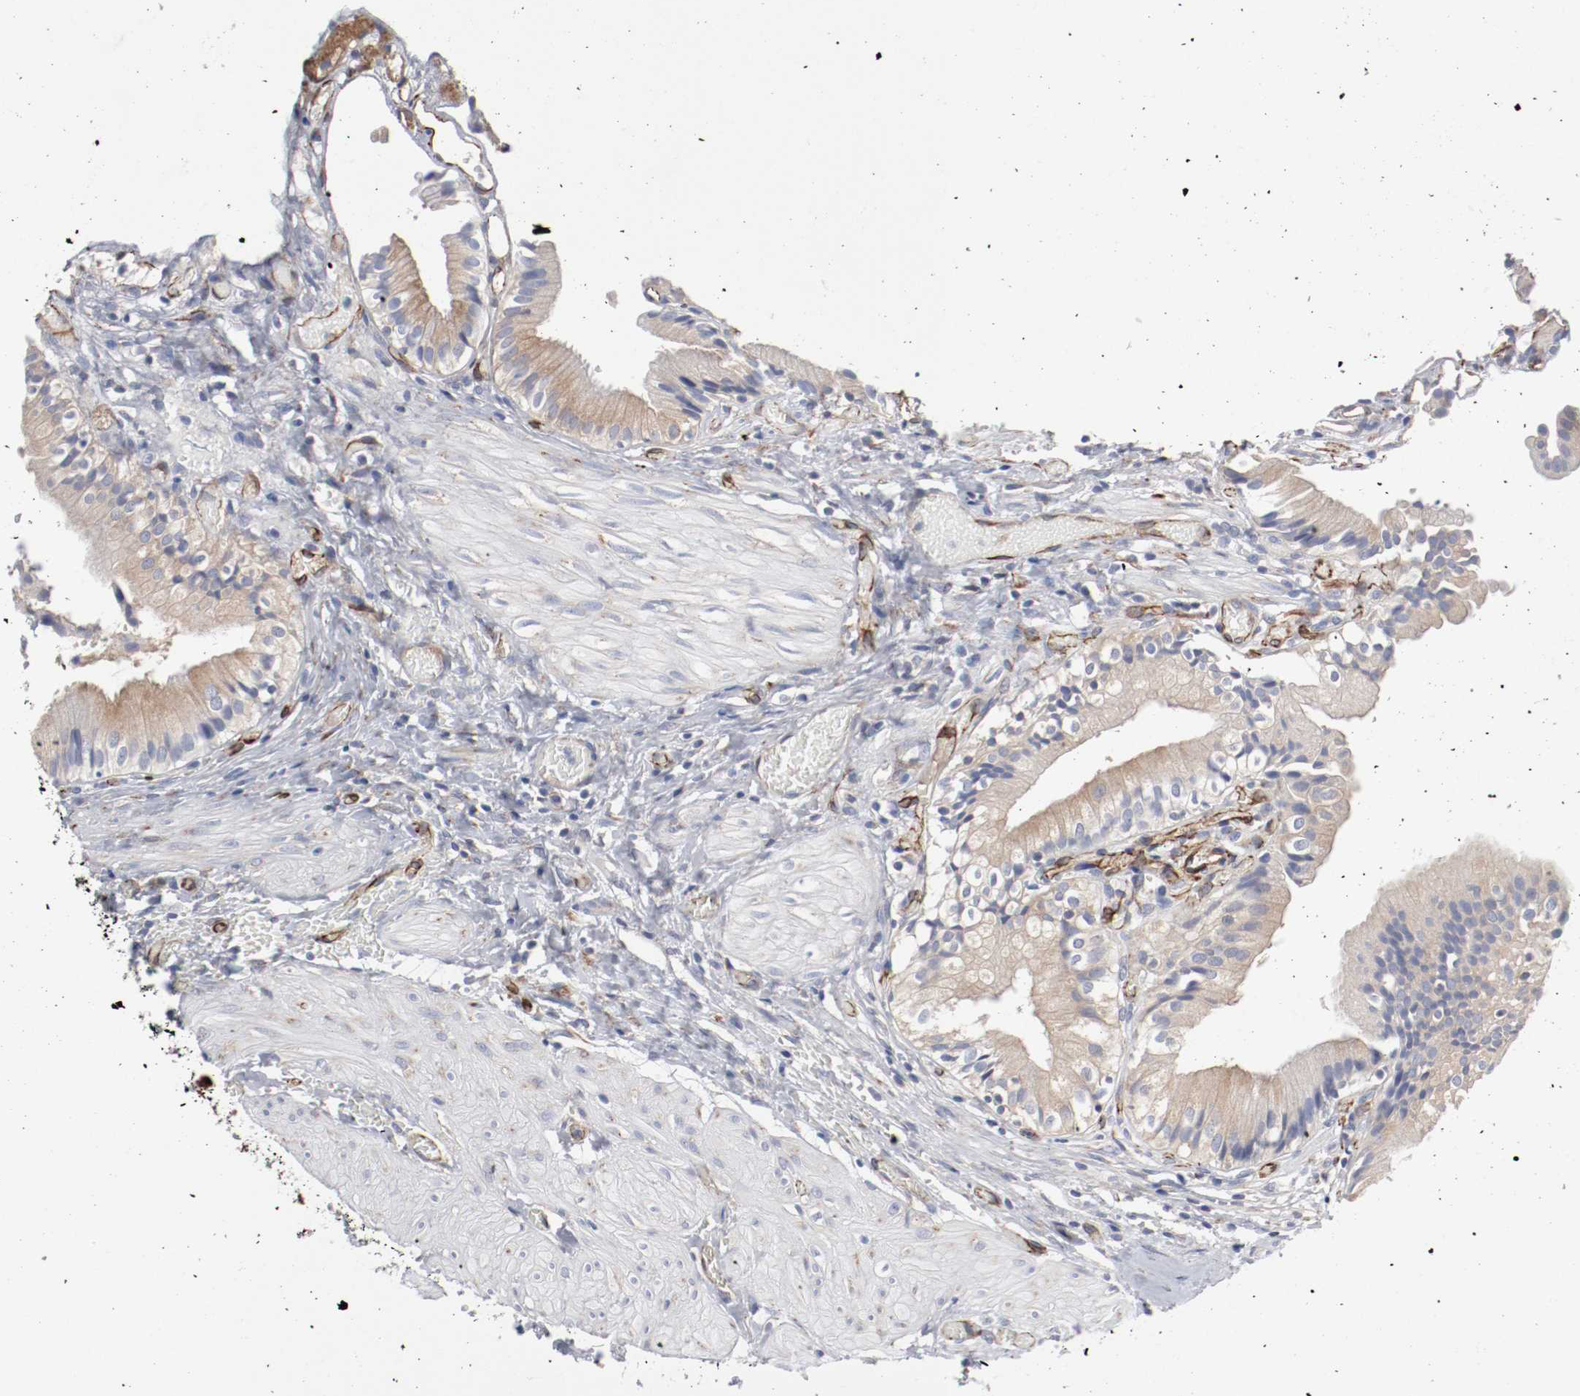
{"staining": {"intensity": "moderate", "quantity": ">75%", "location": "cytoplasmic/membranous"}, "tissue": "gallbladder", "cell_type": "Glandular cells", "image_type": "normal", "snomed": [{"axis": "morphology", "description": "Normal tissue, NOS"}, {"axis": "topography", "description": "Gallbladder"}], "caption": "The immunohistochemical stain labels moderate cytoplasmic/membranous expression in glandular cells of benign gallbladder.", "gene": "GIT1", "patient": {"sex": "male", "age": 65}}